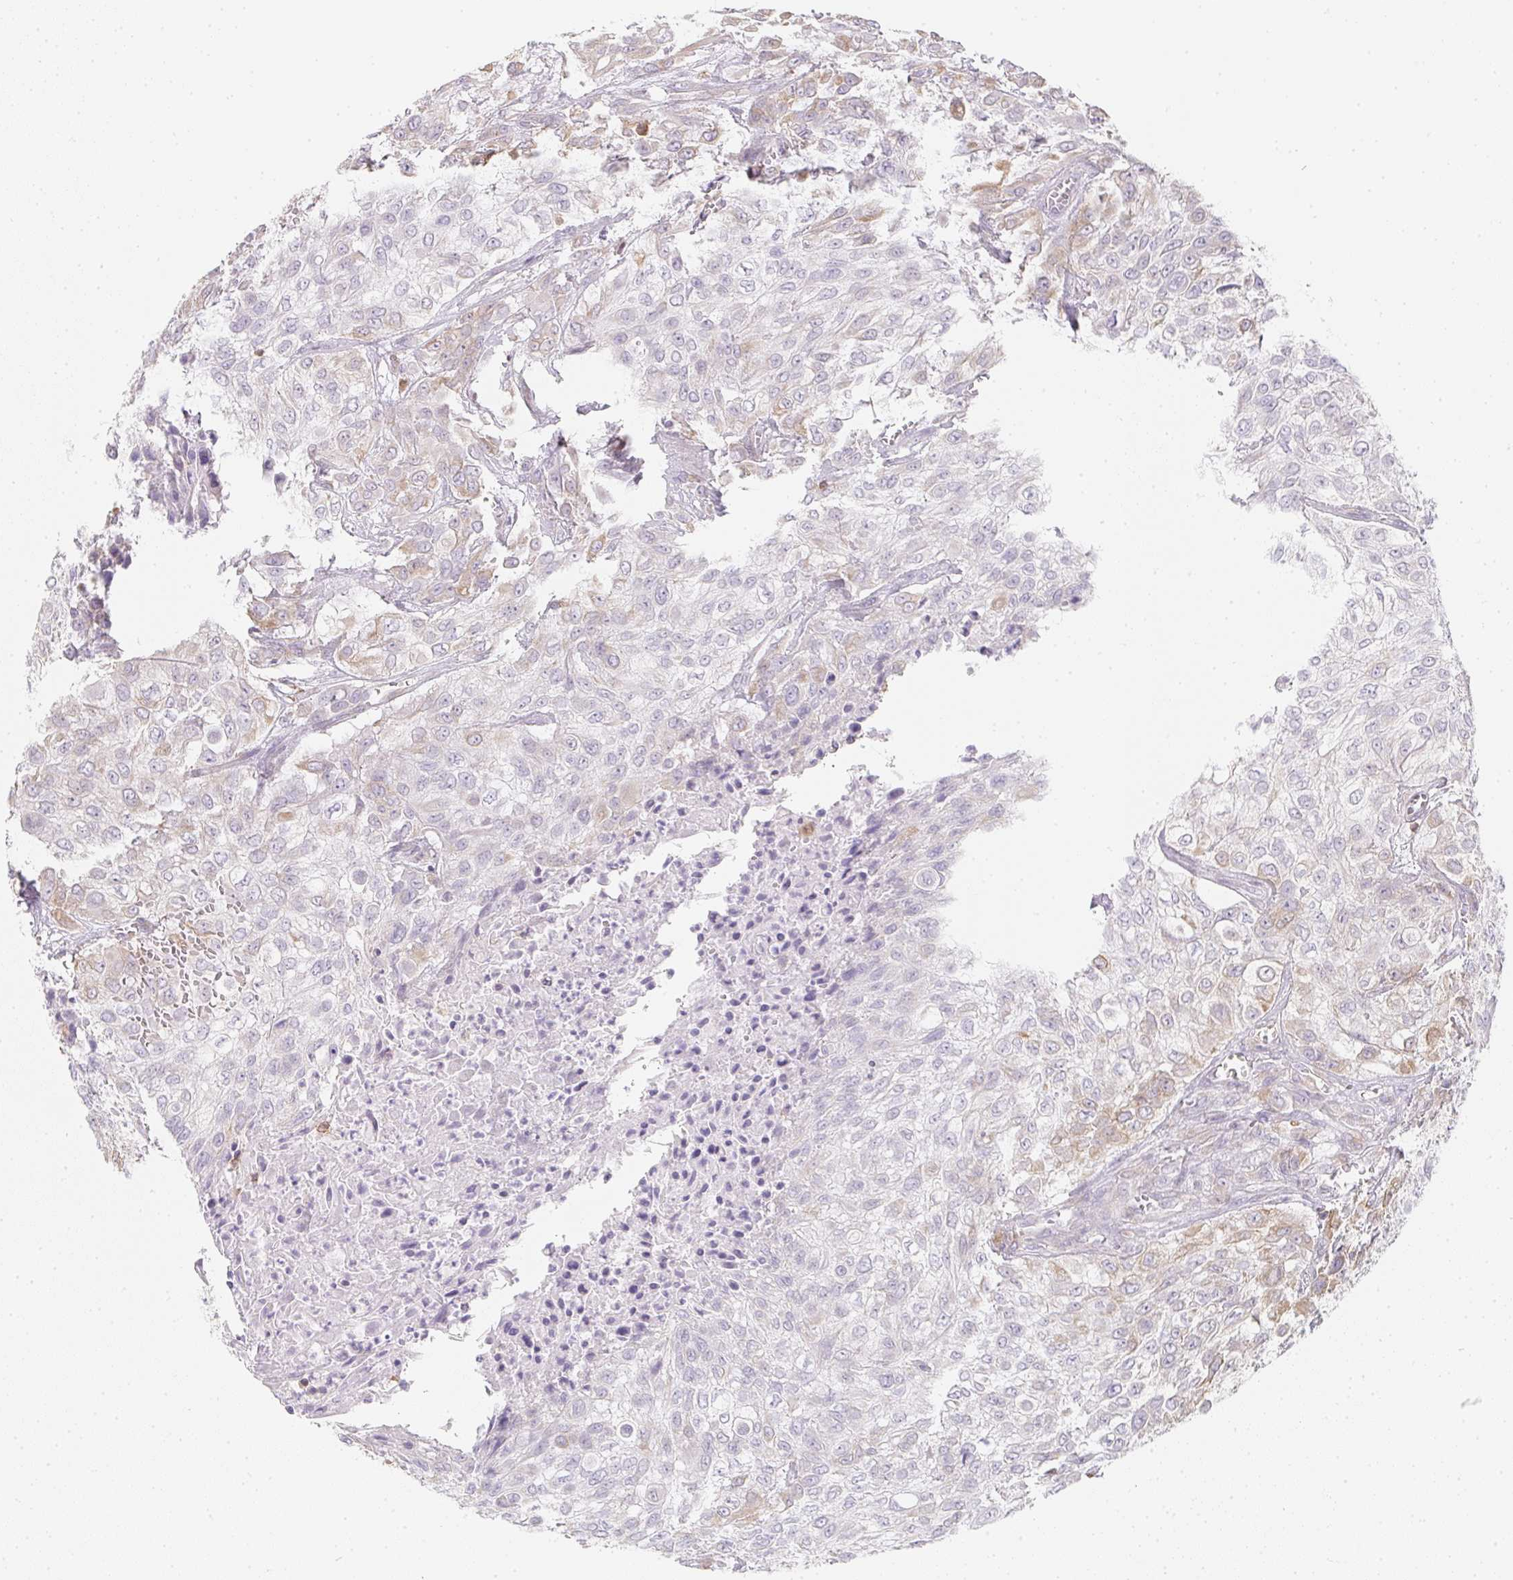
{"staining": {"intensity": "negative", "quantity": "none", "location": "none"}, "tissue": "urothelial cancer", "cell_type": "Tumor cells", "image_type": "cancer", "snomed": [{"axis": "morphology", "description": "Urothelial carcinoma, High grade"}, {"axis": "topography", "description": "Urinary bladder"}], "caption": "High magnification brightfield microscopy of urothelial cancer stained with DAB (3,3'-diaminobenzidine) (brown) and counterstained with hematoxylin (blue): tumor cells show no significant expression.", "gene": "SOAT1", "patient": {"sex": "male", "age": 57}}